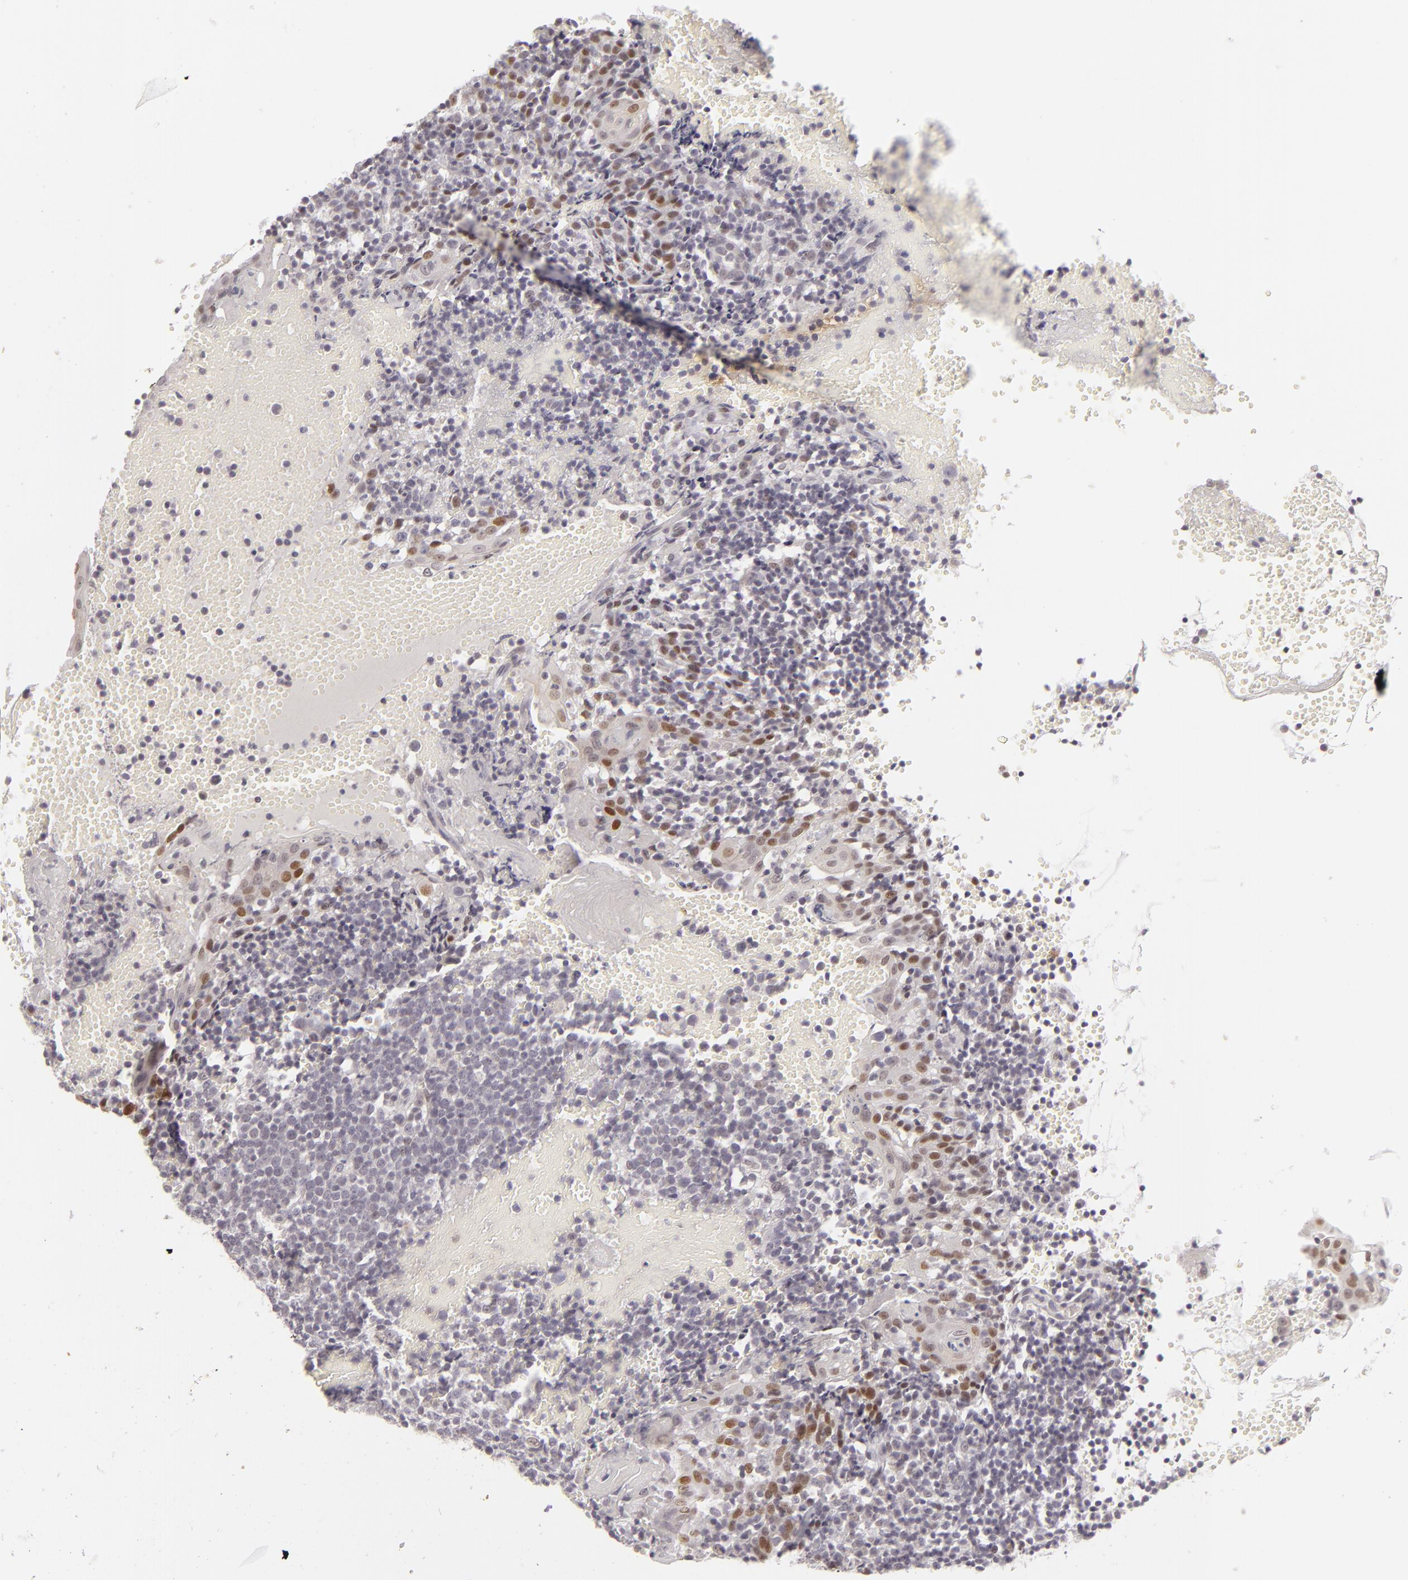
{"staining": {"intensity": "negative", "quantity": "none", "location": "none"}, "tissue": "tonsil", "cell_type": "Germinal center cells", "image_type": "normal", "snomed": [{"axis": "morphology", "description": "Normal tissue, NOS"}, {"axis": "topography", "description": "Tonsil"}], "caption": "Germinal center cells show no significant protein expression in benign tonsil.", "gene": "SIX1", "patient": {"sex": "female", "age": 40}}